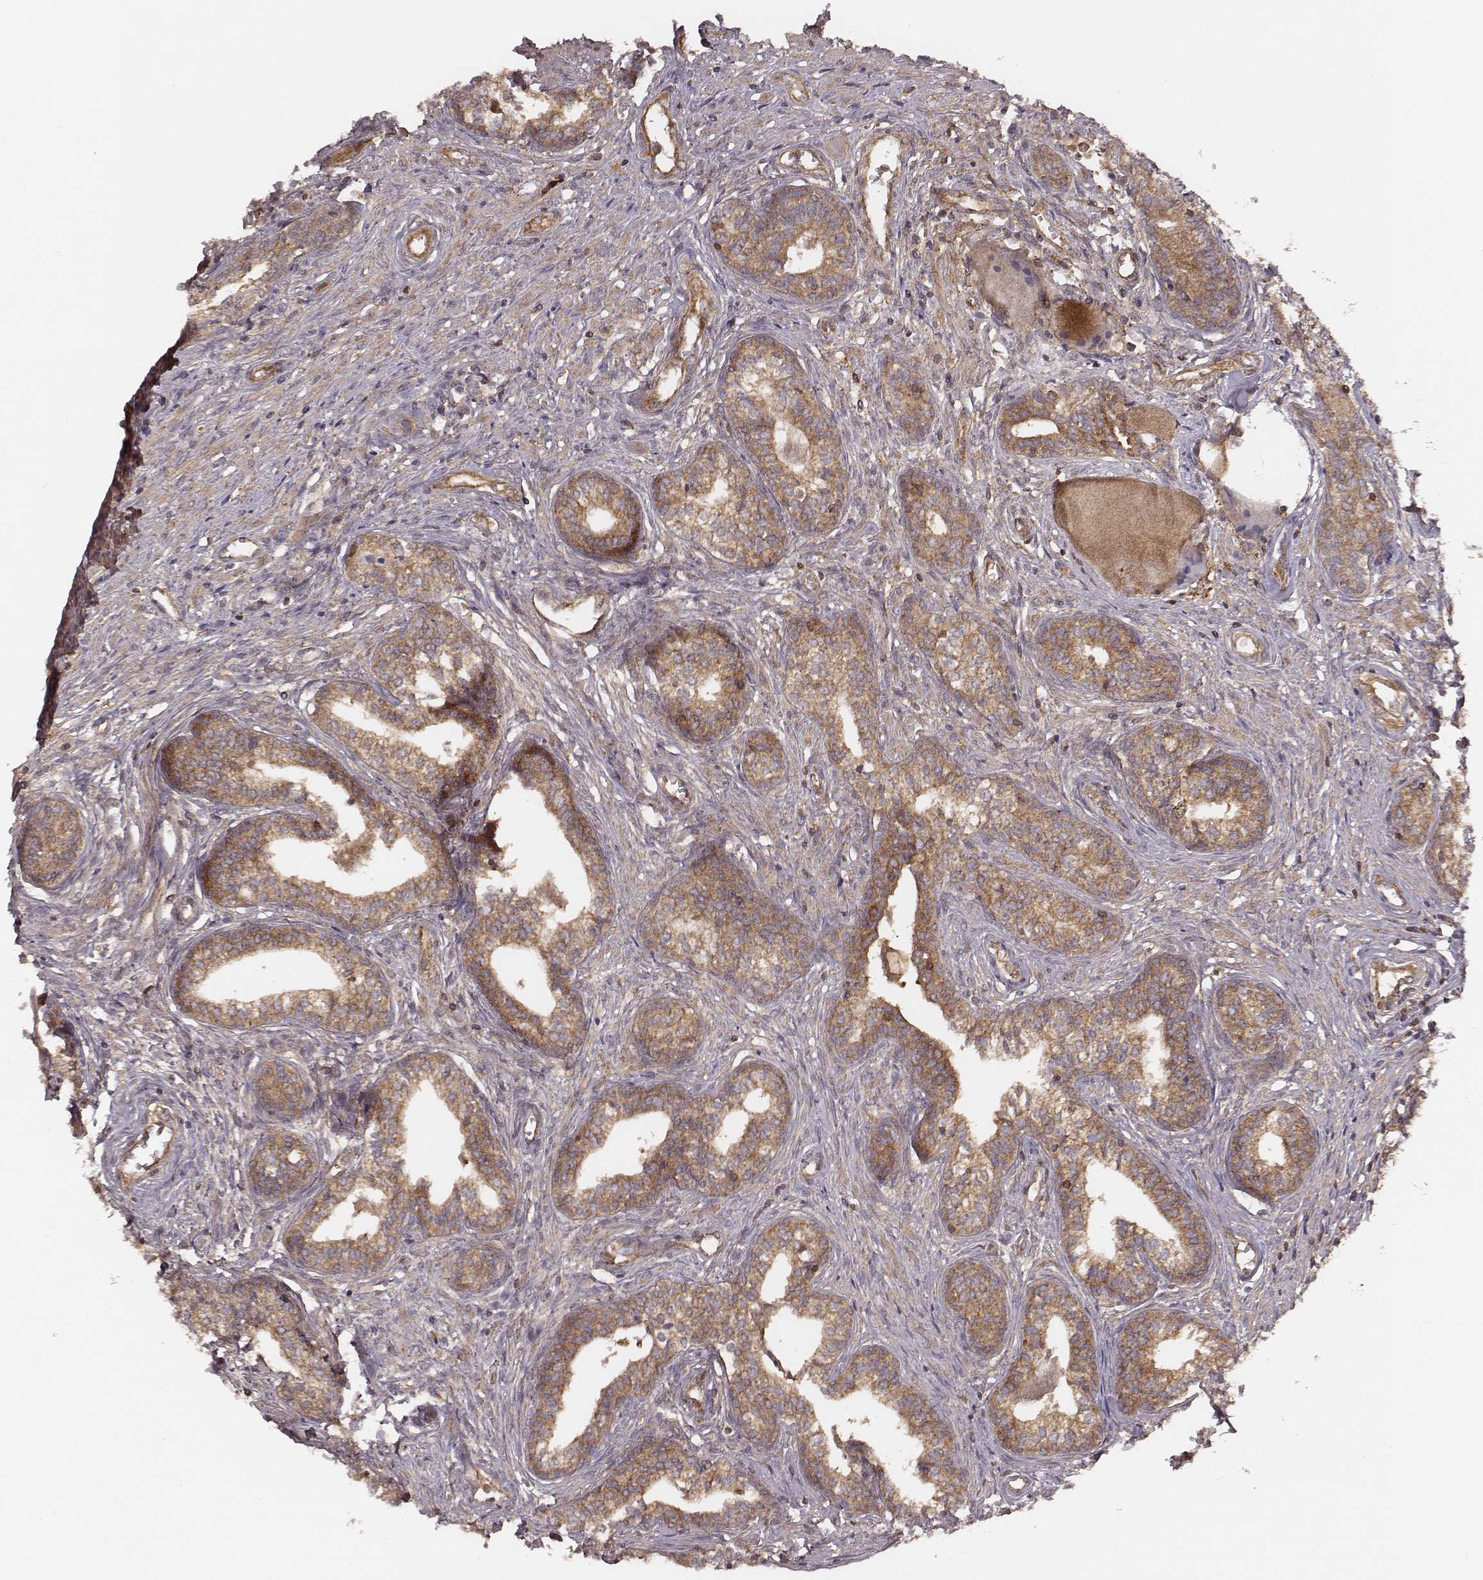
{"staining": {"intensity": "moderate", "quantity": ">75%", "location": "cytoplasmic/membranous"}, "tissue": "prostate", "cell_type": "Glandular cells", "image_type": "normal", "snomed": [{"axis": "morphology", "description": "Normal tissue, NOS"}, {"axis": "topography", "description": "Prostate"}], "caption": "About >75% of glandular cells in normal prostate exhibit moderate cytoplasmic/membranous protein positivity as visualized by brown immunohistochemical staining.", "gene": "CARS1", "patient": {"sex": "male", "age": 60}}